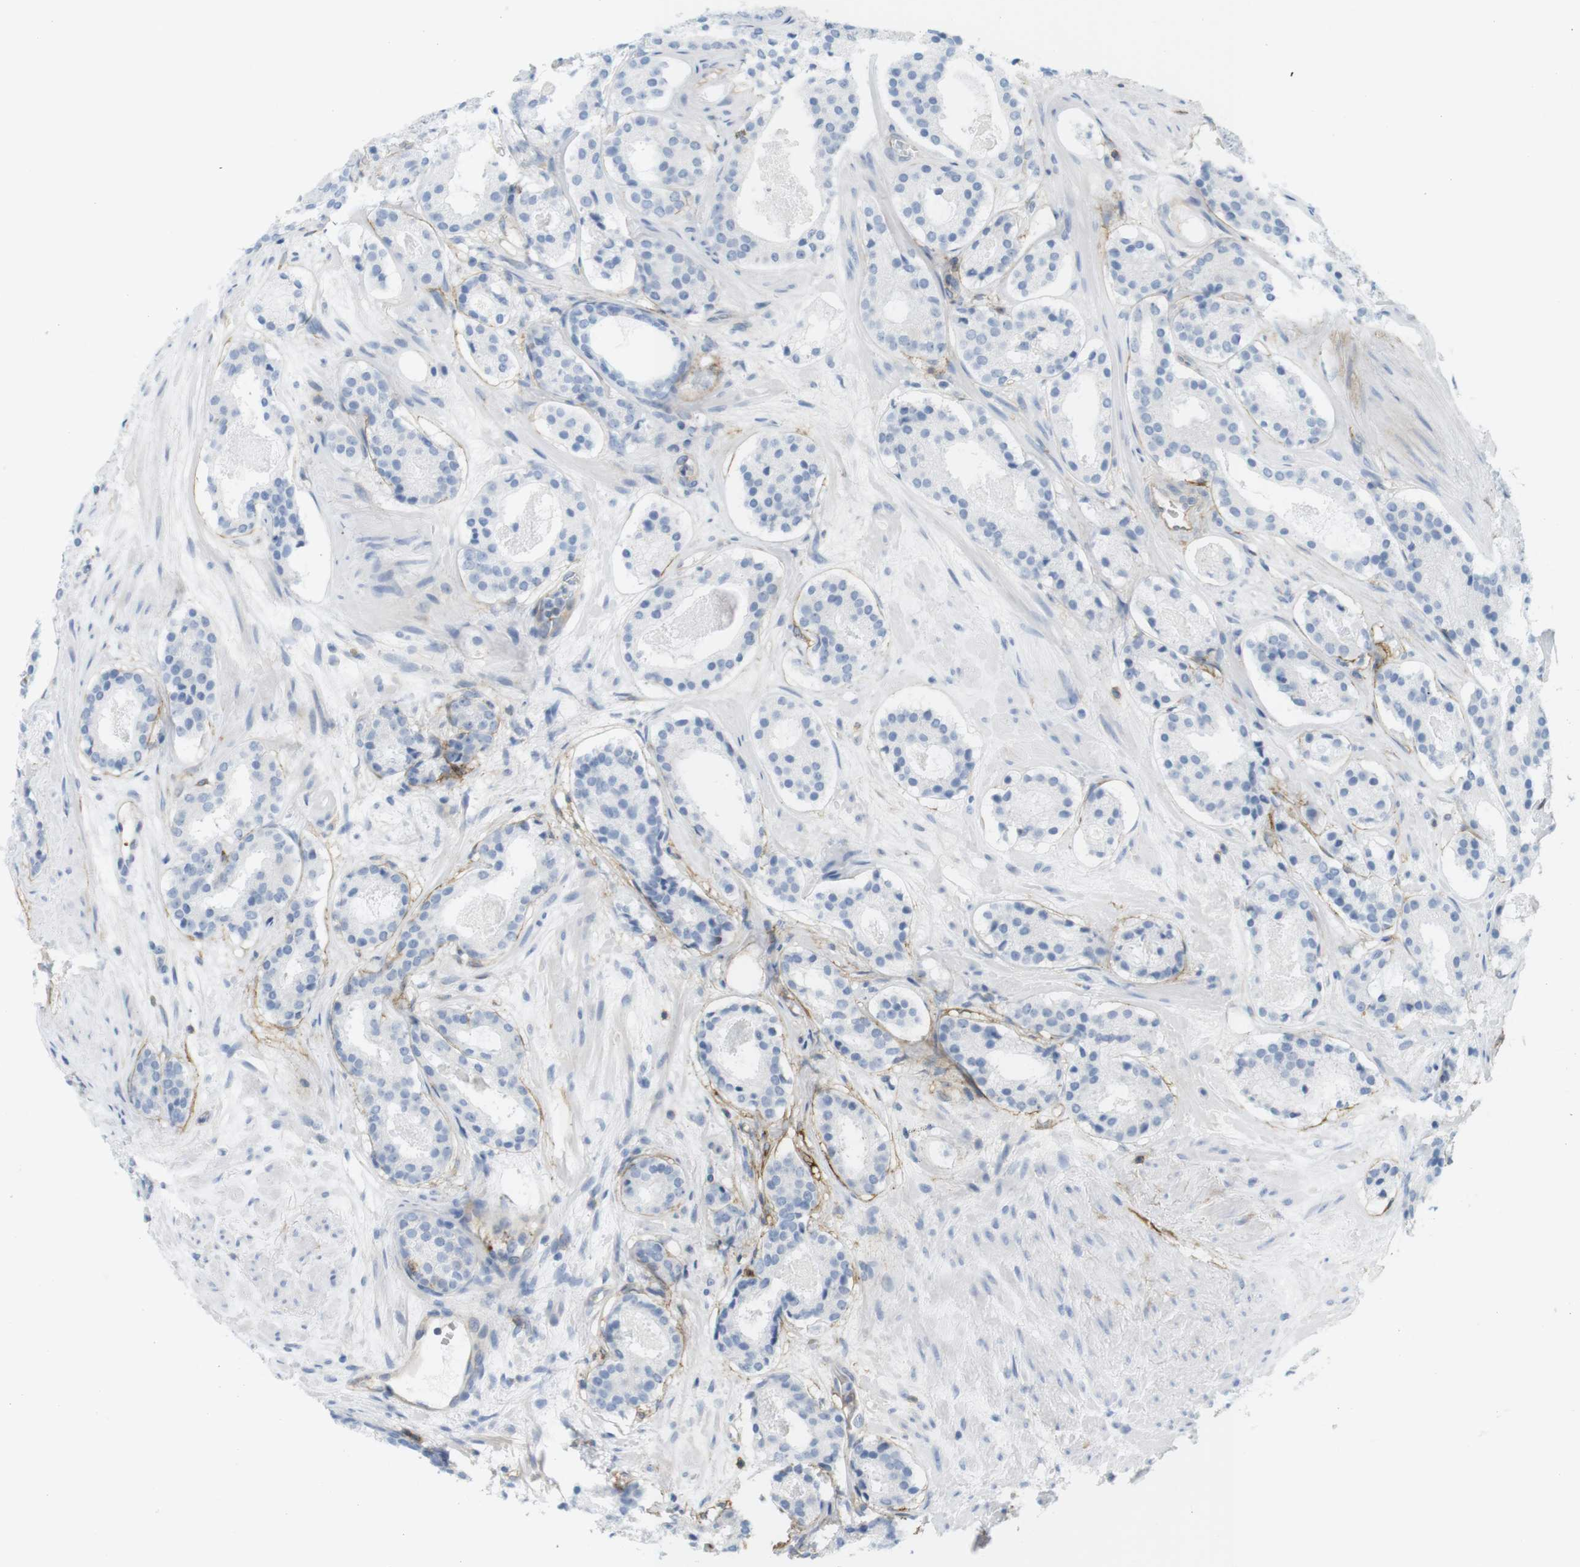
{"staining": {"intensity": "negative", "quantity": "none", "location": "none"}, "tissue": "prostate cancer", "cell_type": "Tumor cells", "image_type": "cancer", "snomed": [{"axis": "morphology", "description": "Adenocarcinoma, Low grade"}, {"axis": "topography", "description": "Prostate"}], "caption": "Immunohistochemistry (IHC) photomicrograph of human prostate low-grade adenocarcinoma stained for a protein (brown), which exhibits no positivity in tumor cells.", "gene": "F2R", "patient": {"sex": "male", "age": 69}}